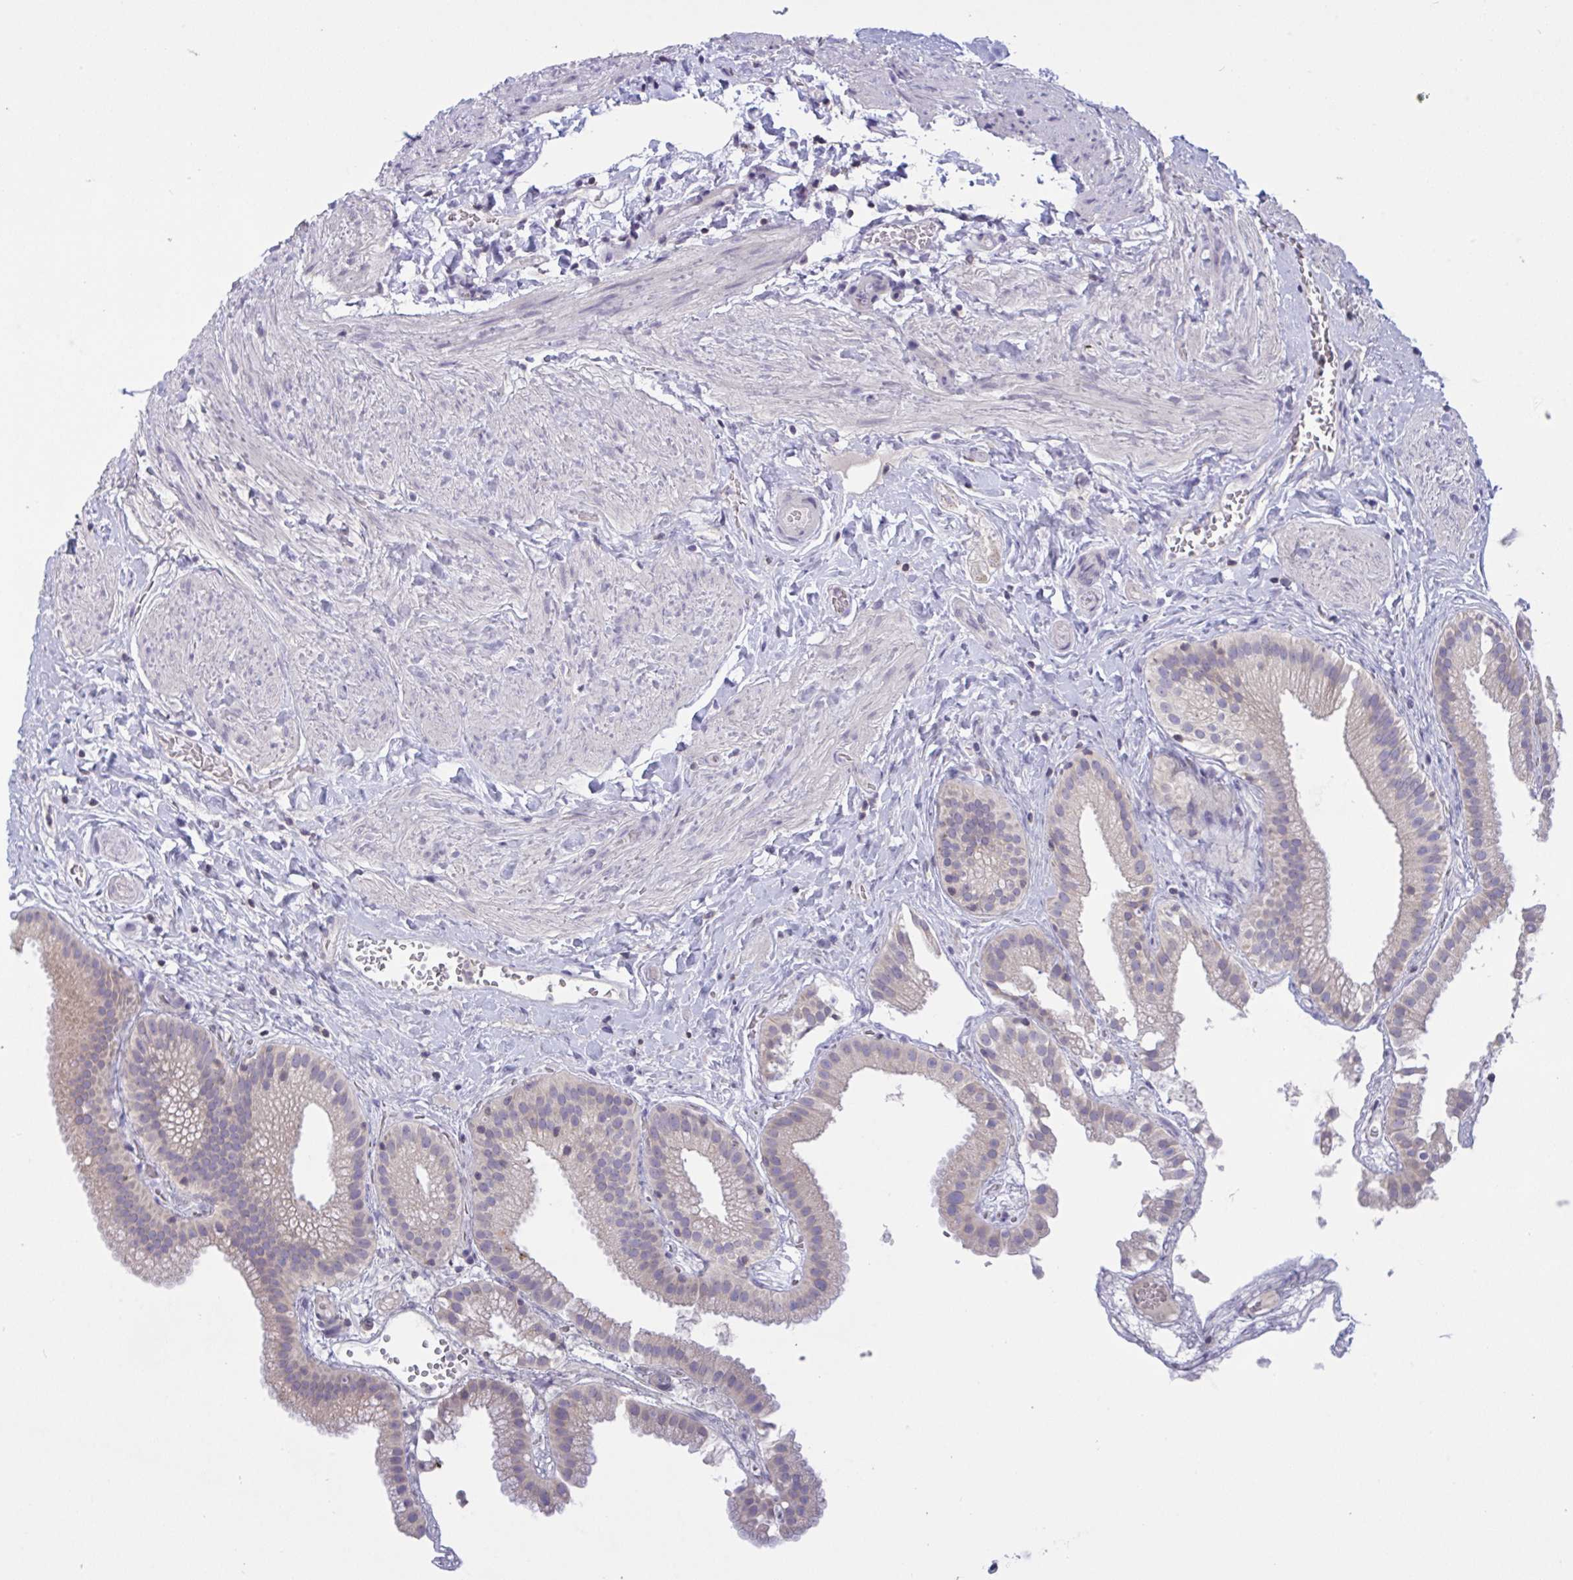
{"staining": {"intensity": "weak", "quantity": "<25%", "location": "cytoplasmic/membranous"}, "tissue": "gallbladder", "cell_type": "Glandular cells", "image_type": "normal", "snomed": [{"axis": "morphology", "description": "Normal tissue, NOS"}, {"axis": "topography", "description": "Gallbladder"}], "caption": "Immunohistochemistry (IHC) photomicrograph of benign human gallbladder stained for a protein (brown), which shows no expression in glandular cells.", "gene": "TMEM41A", "patient": {"sex": "female", "age": 63}}